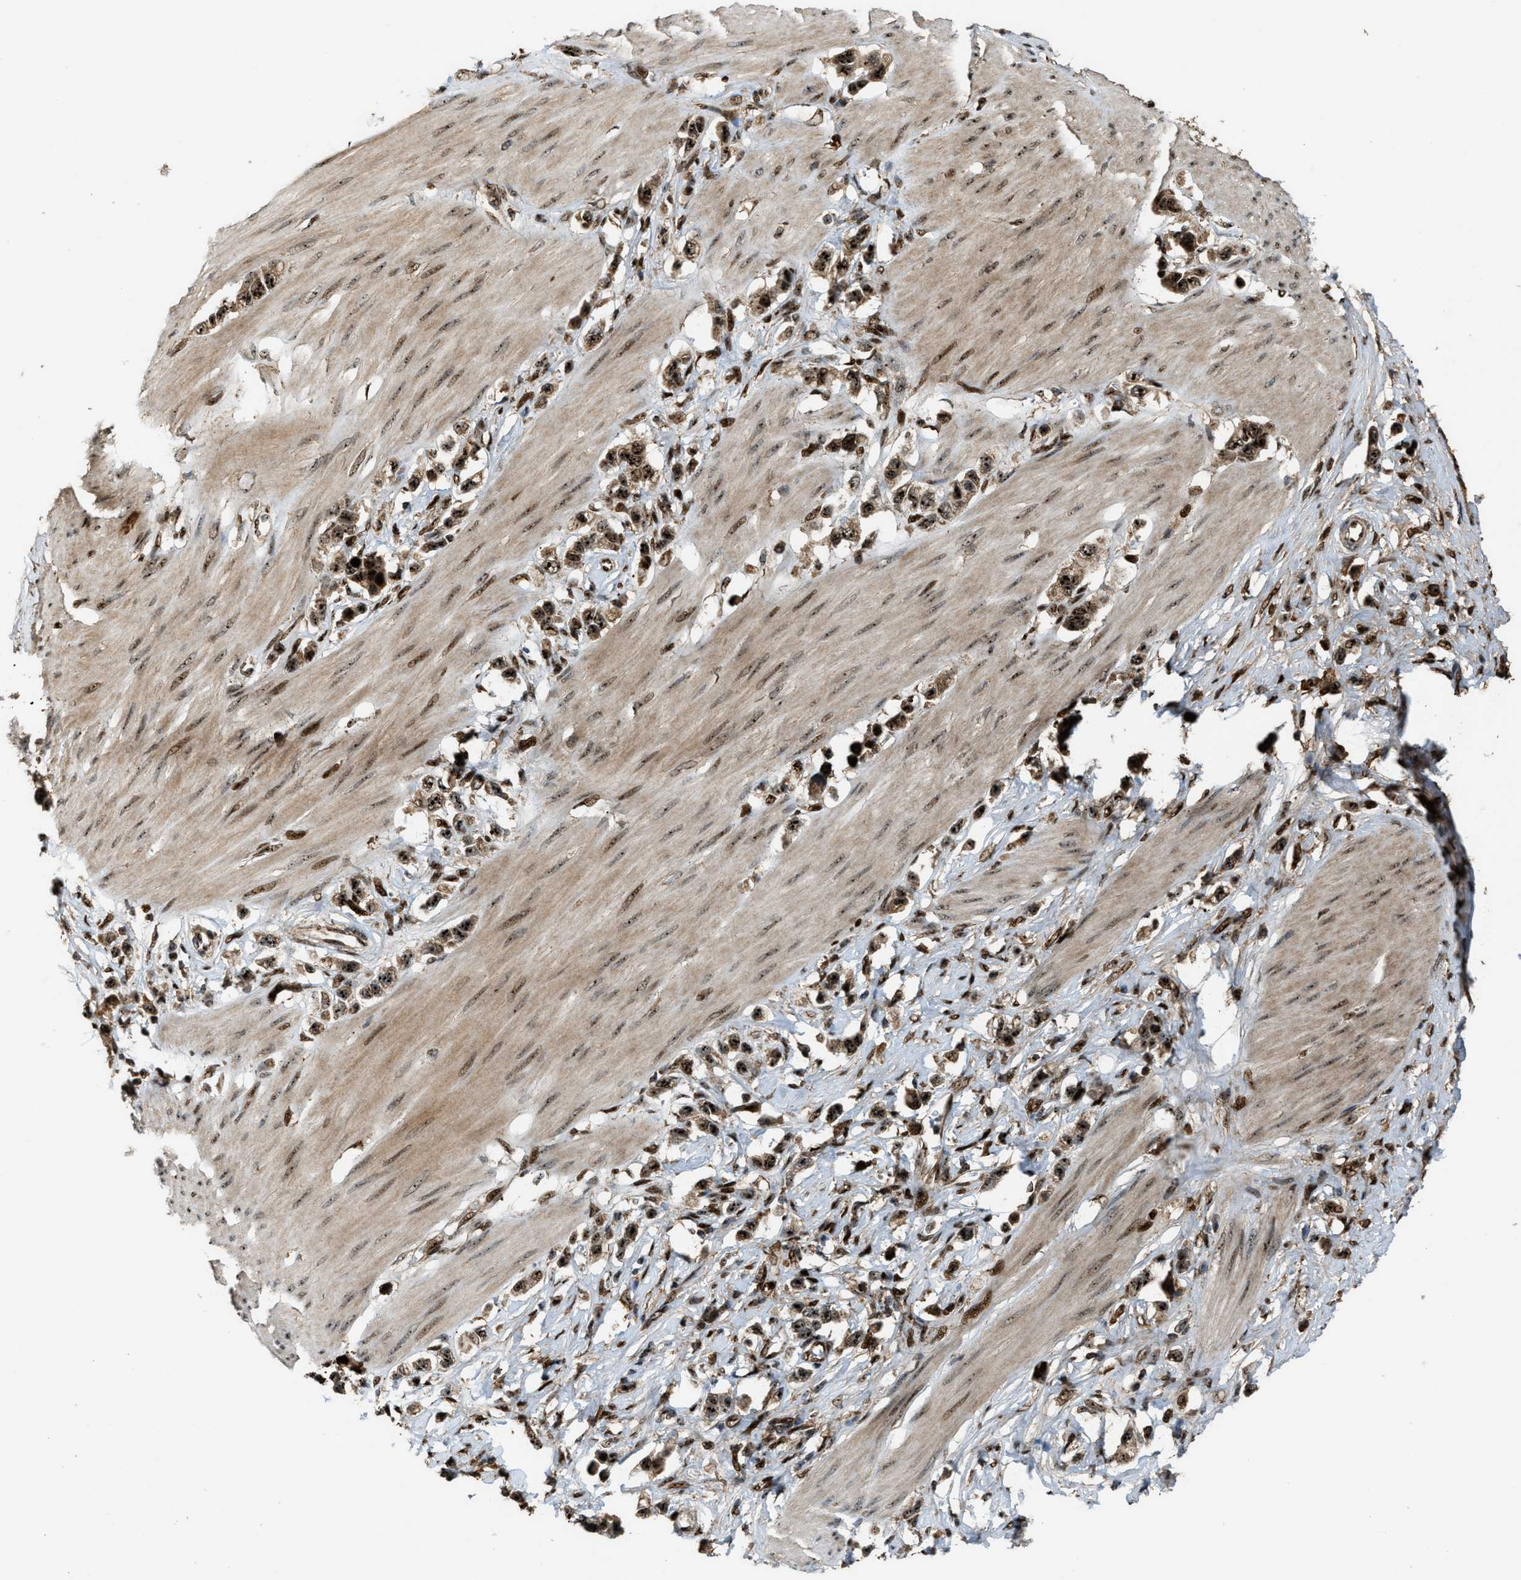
{"staining": {"intensity": "strong", "quantity": ">75%", "location": "cytoplasmic/membranous,nuclear"}, "tissue": "stomach cancer", "cell_type": "Tumor cells", "image_type": "cancer", "snomed": [{"axis": "morphology", "description": "Adenocarcinoma, NOS"}, {"axis": "topography", "description": "Stomach"}], "caption": "The image shows staining of stomach adenocarcinoma, revealing strong cytoplasmic/membranous and nuclear protein positivity (brown color) within tumor cells. Nuclei are stained in blue.", "gene": "ZNF687", "patient": {"sex": "female", "age": 65}}